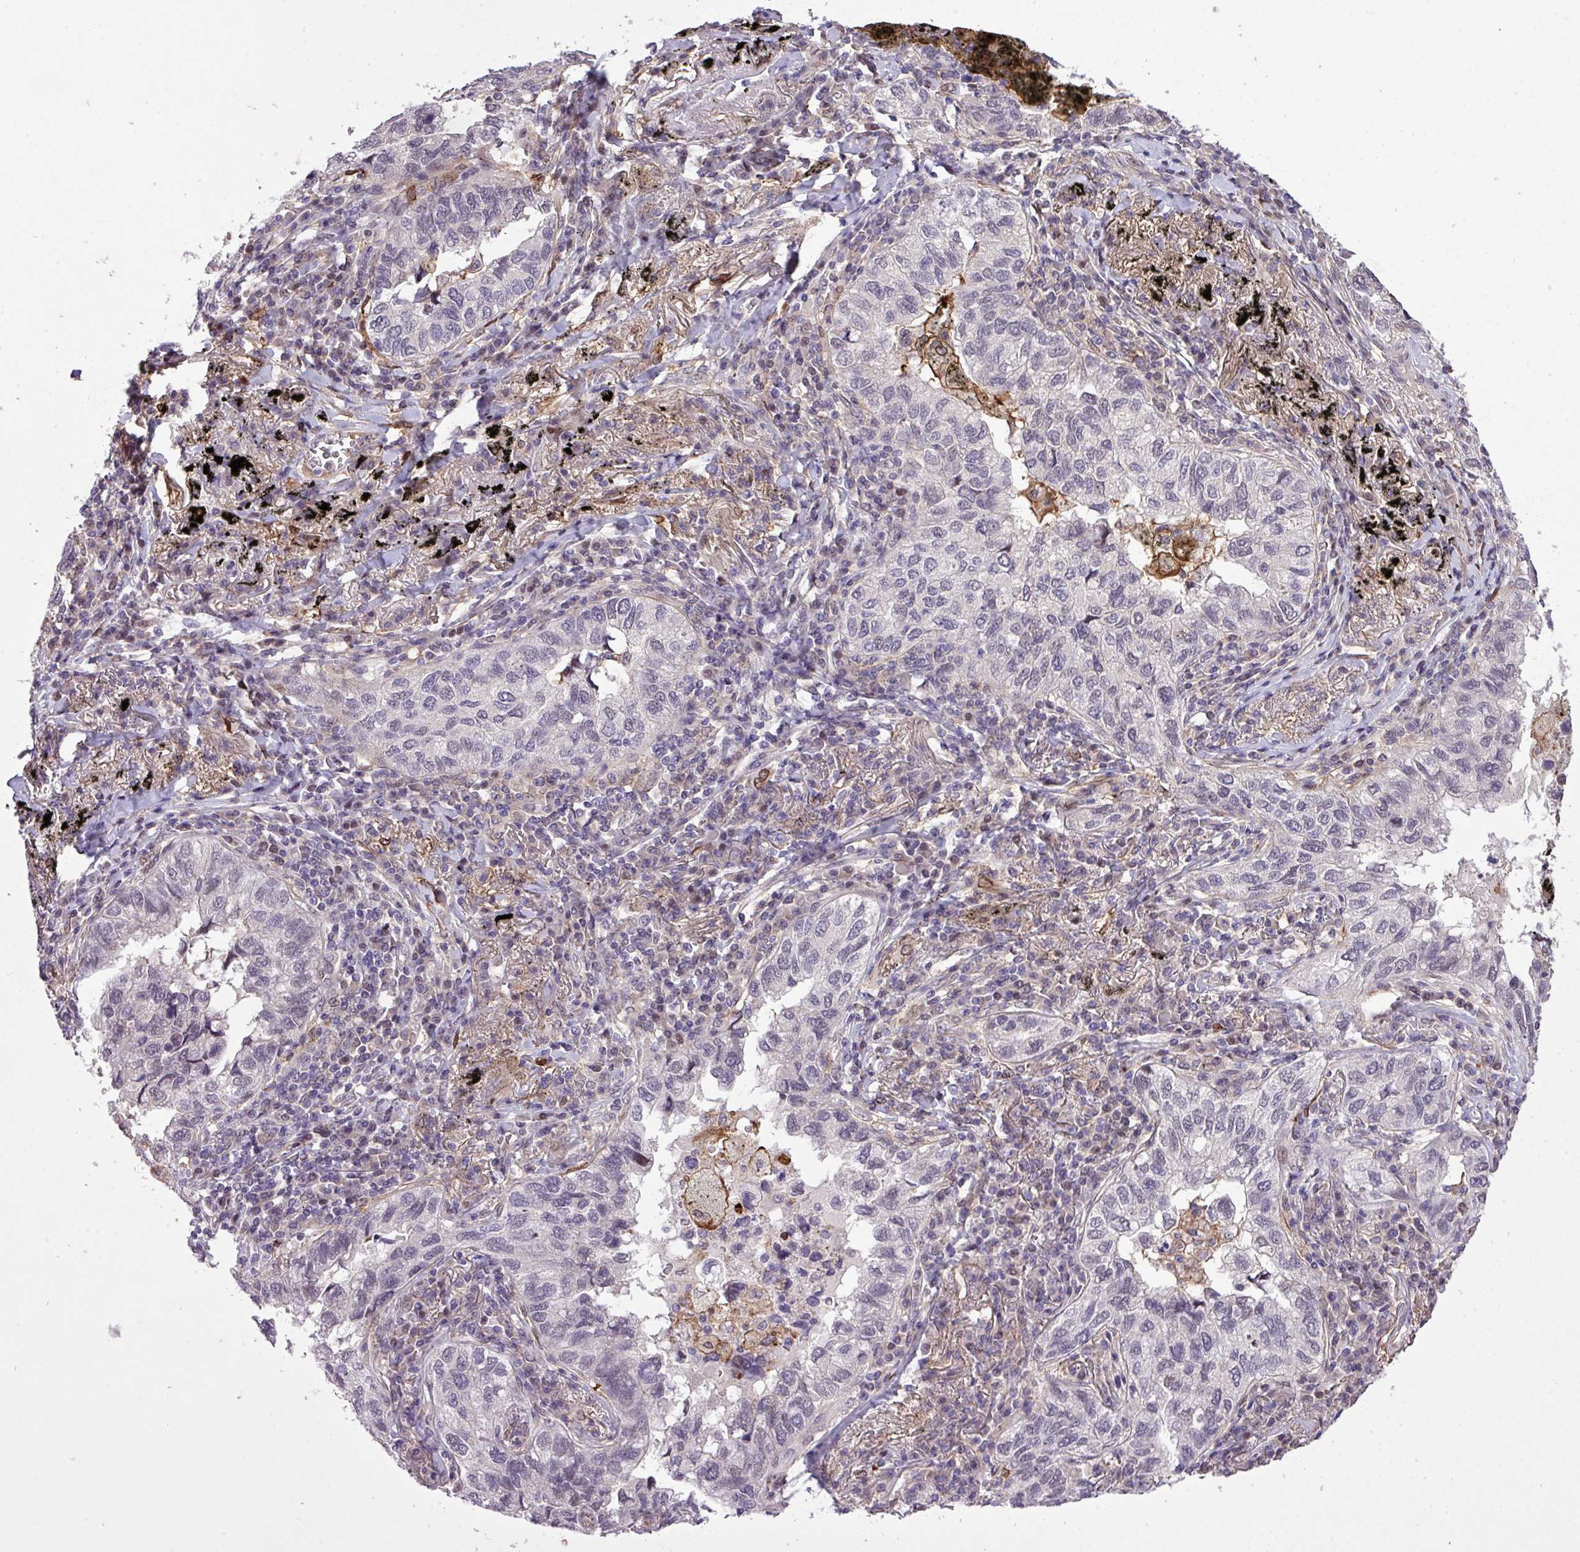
{"staining": {"intensity": "negative", "quantity": "none", "location": "none"}, "tissue": "lung cancer", "cell_type": "Tumor cells", "image_type": "cancer", "snomed": [{"axis": "morphology", "description": "Adenocarcinoma, NOS"}, {"axis": "topography", "description": "Lung"}], "caption": "The immunohistochemistry micrograph has no significant positivity in tumor cells of lung adenocarcinoma tissue.", "gene": "RPP25L", "patient": {"sex": "male", "age": 65}}